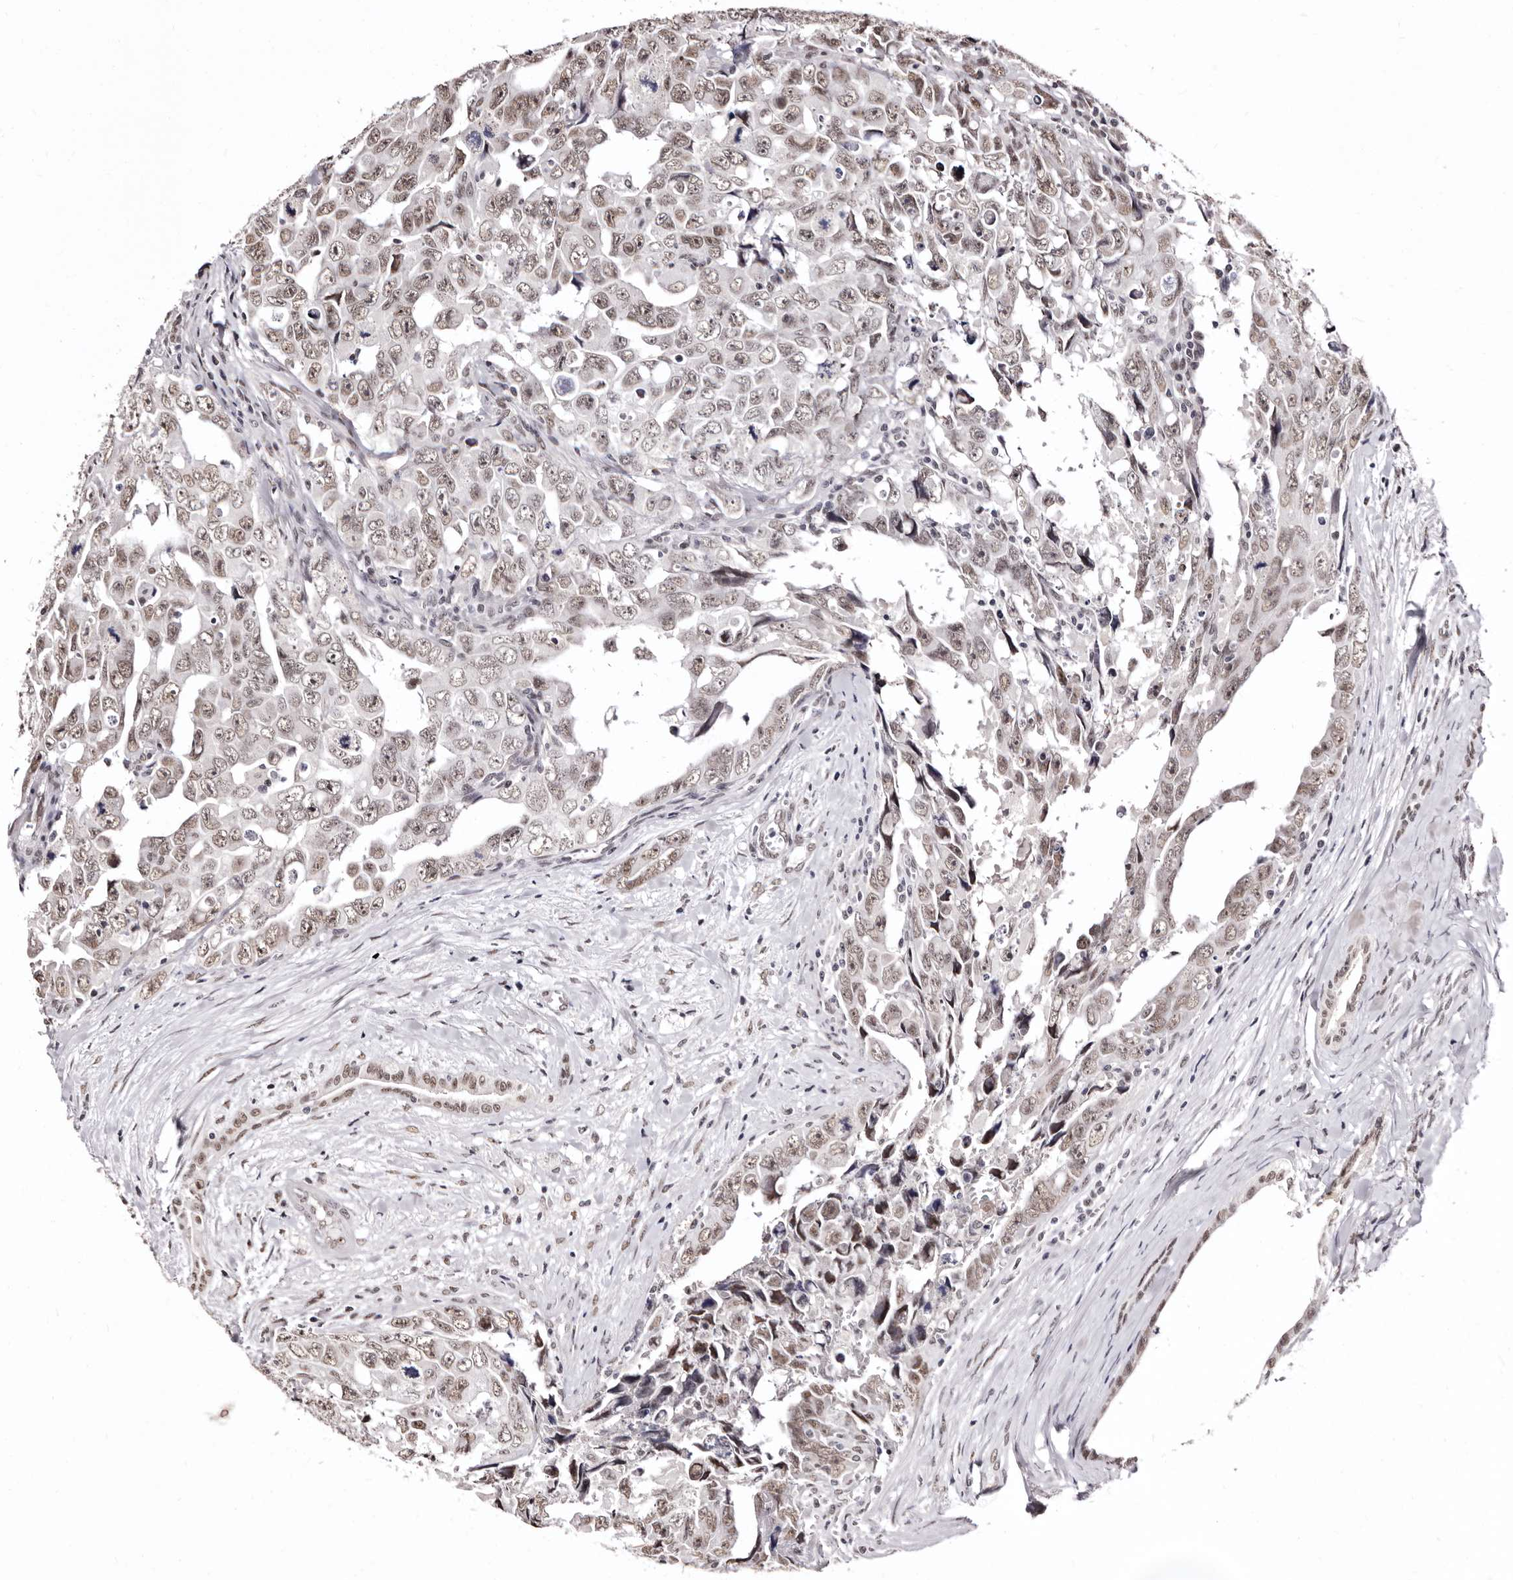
{"staining": {"intensity": "weak", "quantity": ">75%", "location": "nuclear"}, "tissue": "testis cancer", "cell_type": "Tumor cells", "image_type": "cancer", "snomed": [{"axis": "morphology", "description": "Carcinoma, Embryonal, NOS"}, {"axis": "topography", "description": "Testis"}], "caption": "Tumor cells show low levels of weak nuclear staining in about >75% of cells in human testis cancer.", "gene": "ANAPC11", "patient": {"sex": "male", "age": 28}}